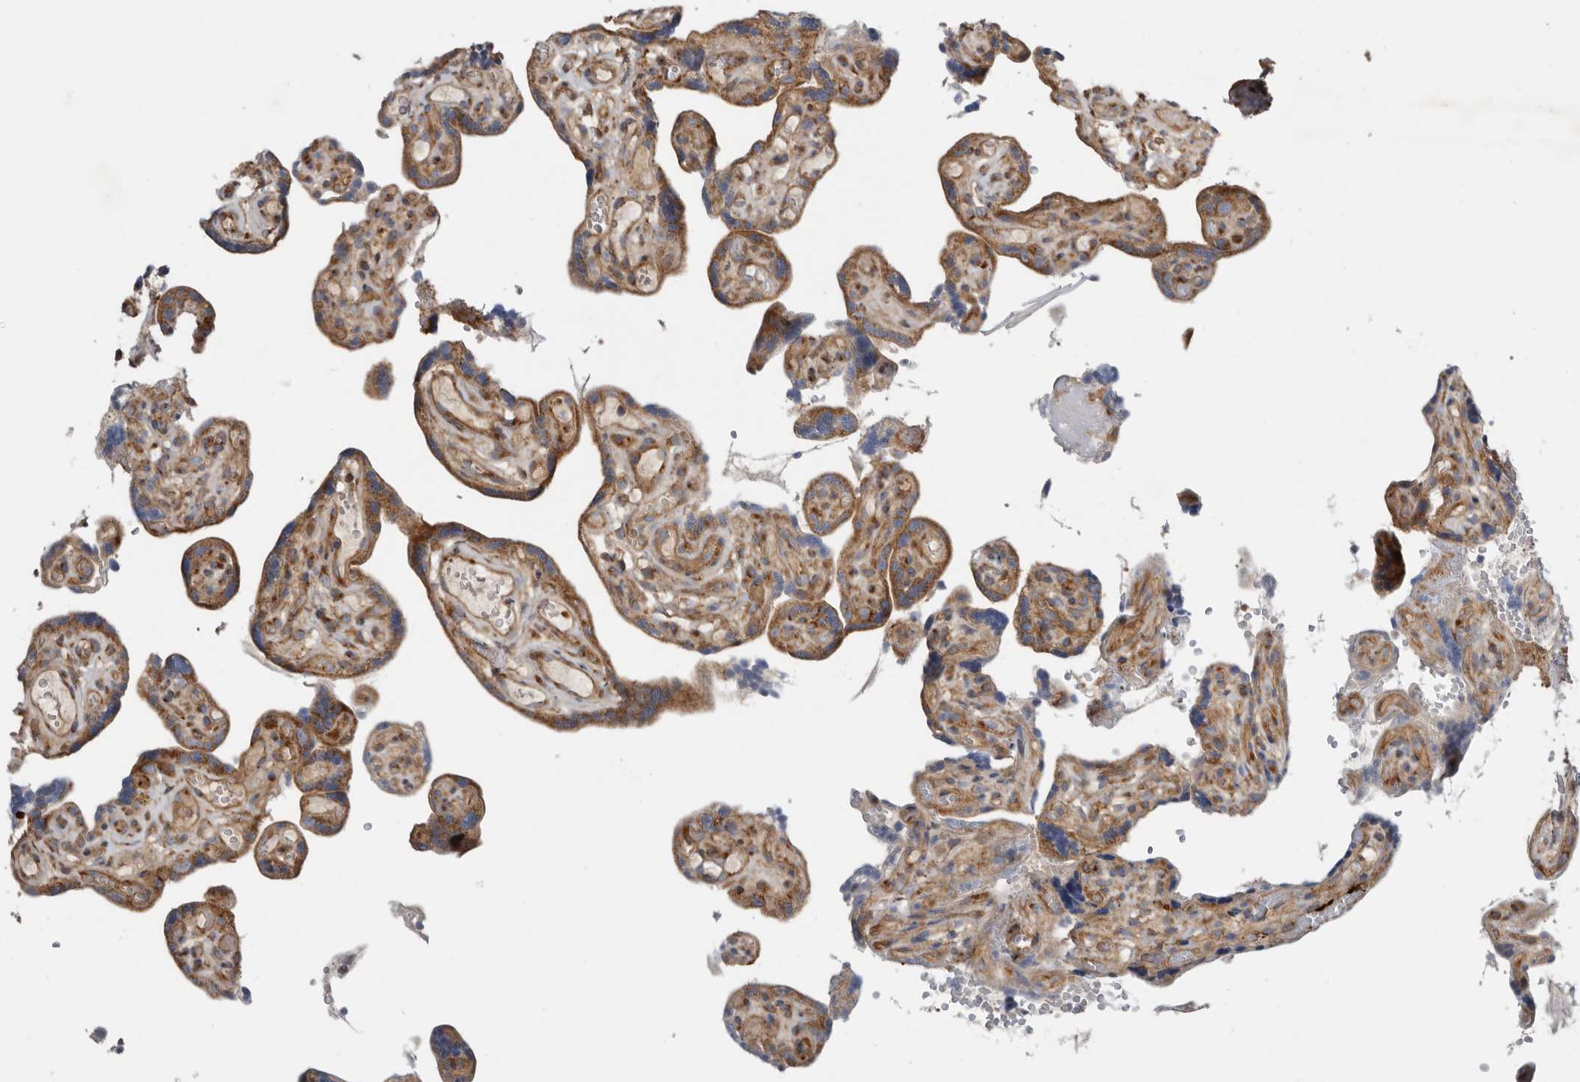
{"staining": {"intensity": "moderate", "quantity": ">75%", "location": "cytoplasmic/membranous"}, "tissue": "placenta", "cell_type": "Decidual cells", "image_type": "normal", "snomed": [{"axis": "morphology", "description": "Normal tissue, NOS"}, {"axis": "topography", "description": "Placenta"}], "caption": "Immunohistochemistry micrograph of unremarkable placenta: placenta stained using immunohistochemistry displays medium levels of moderate protein expression localized specifically in the cytoplasmic/membranous of decidual cells, appearing as a cytoplasmic/membranous brown color.", "gene": "LUZP1", "patient": {"sex": "female", "age": 30}}